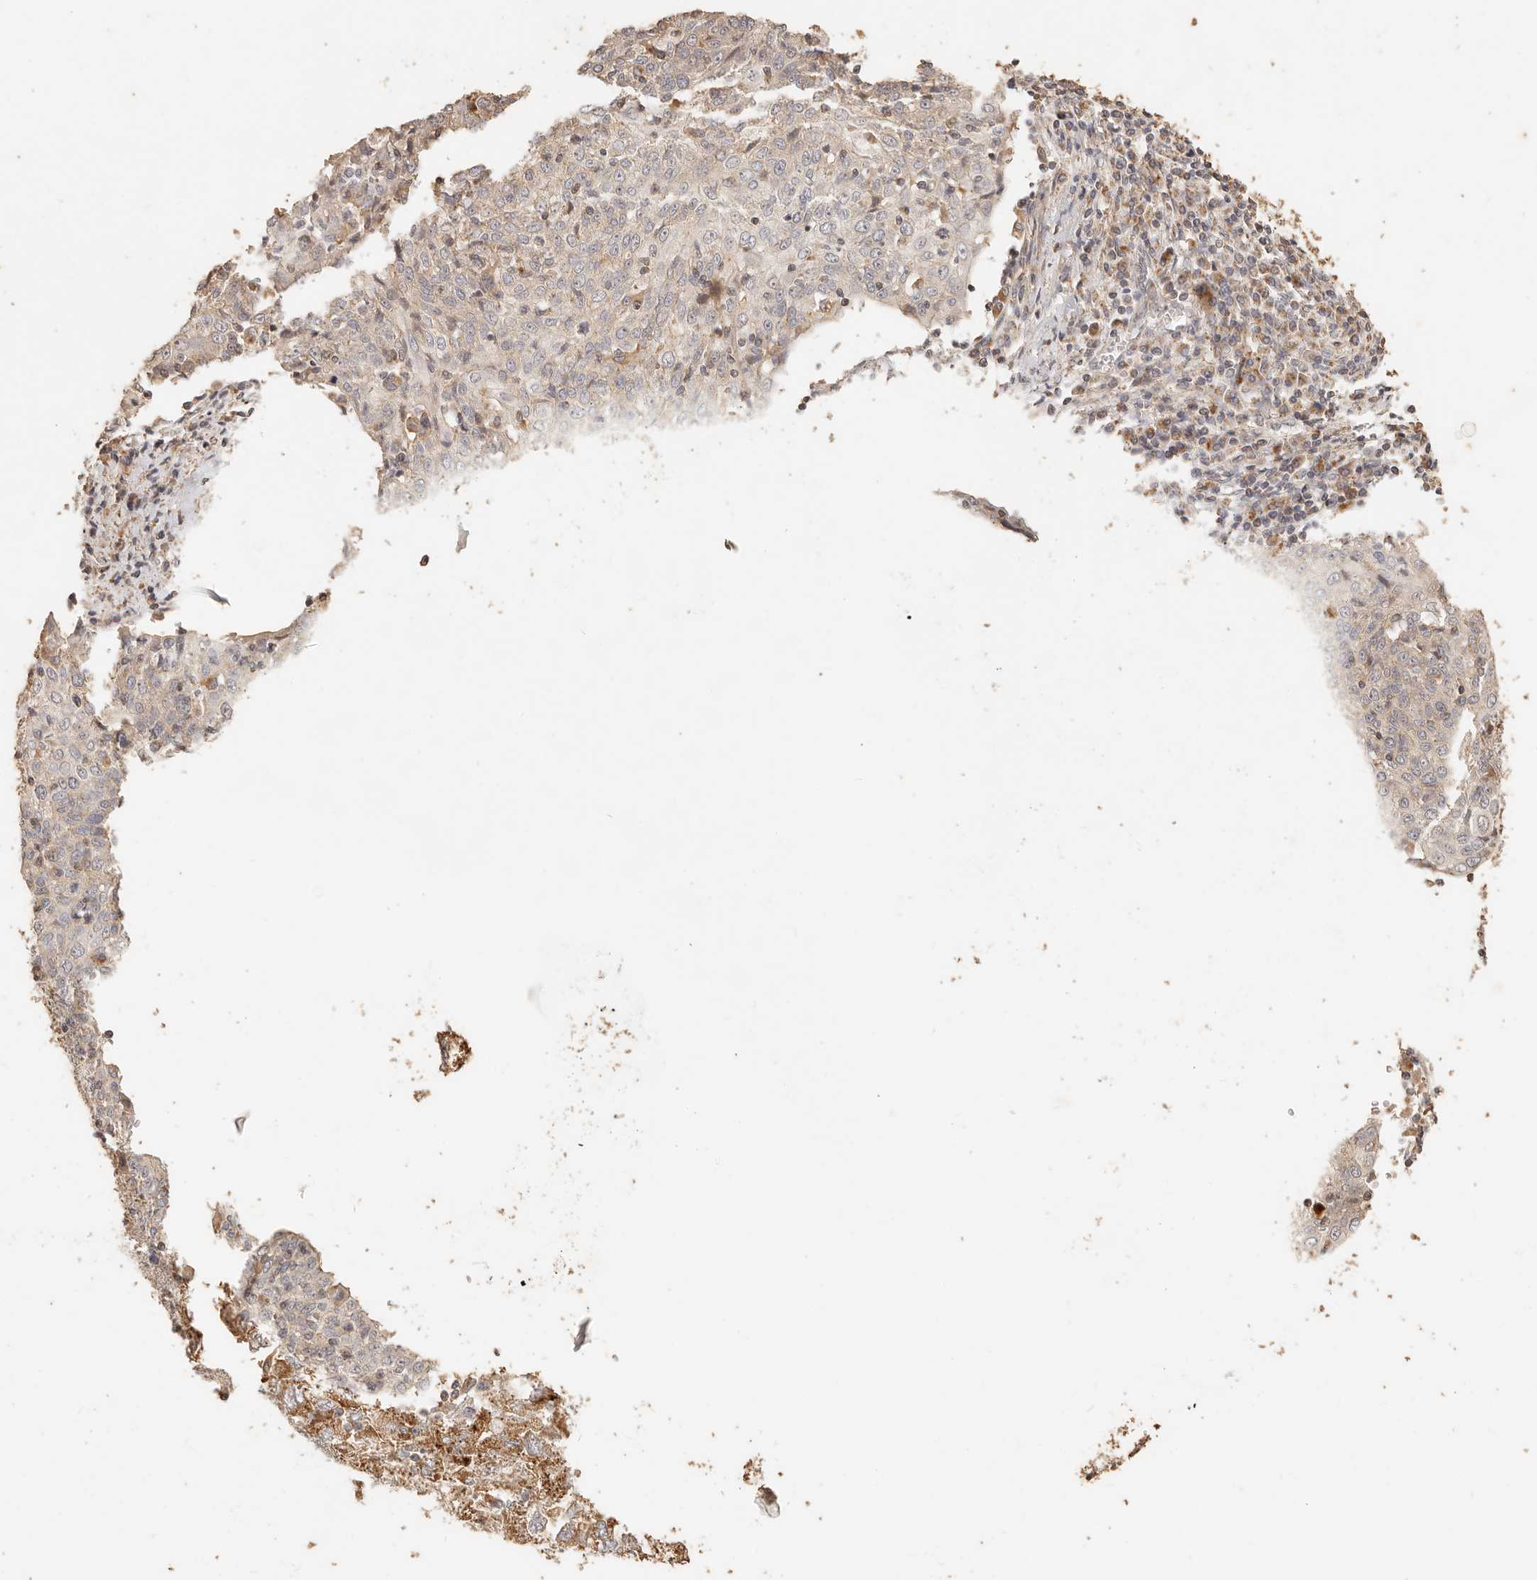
{"staining": {"intensity": "negative", "quantity": "none", "location": "none"}, "tissue": "cervical cancer", "cell_type": "Tumor cells", "image_type": "cancer", "snomed": [{"axis": "morphology", "description": "Squamous cell carcinoma, NOS"}, {"axis": "topography", "description": "Cervix"}], "caption": "DAB (3,3'-diaminobenzidine) immunohistochemical staining of human cervical cancer shows no significant positivity in tumor cells. Nuclei are stained in blue.", "gene": "PTPN22", "patient": {"sex": "female", "age": 48}}